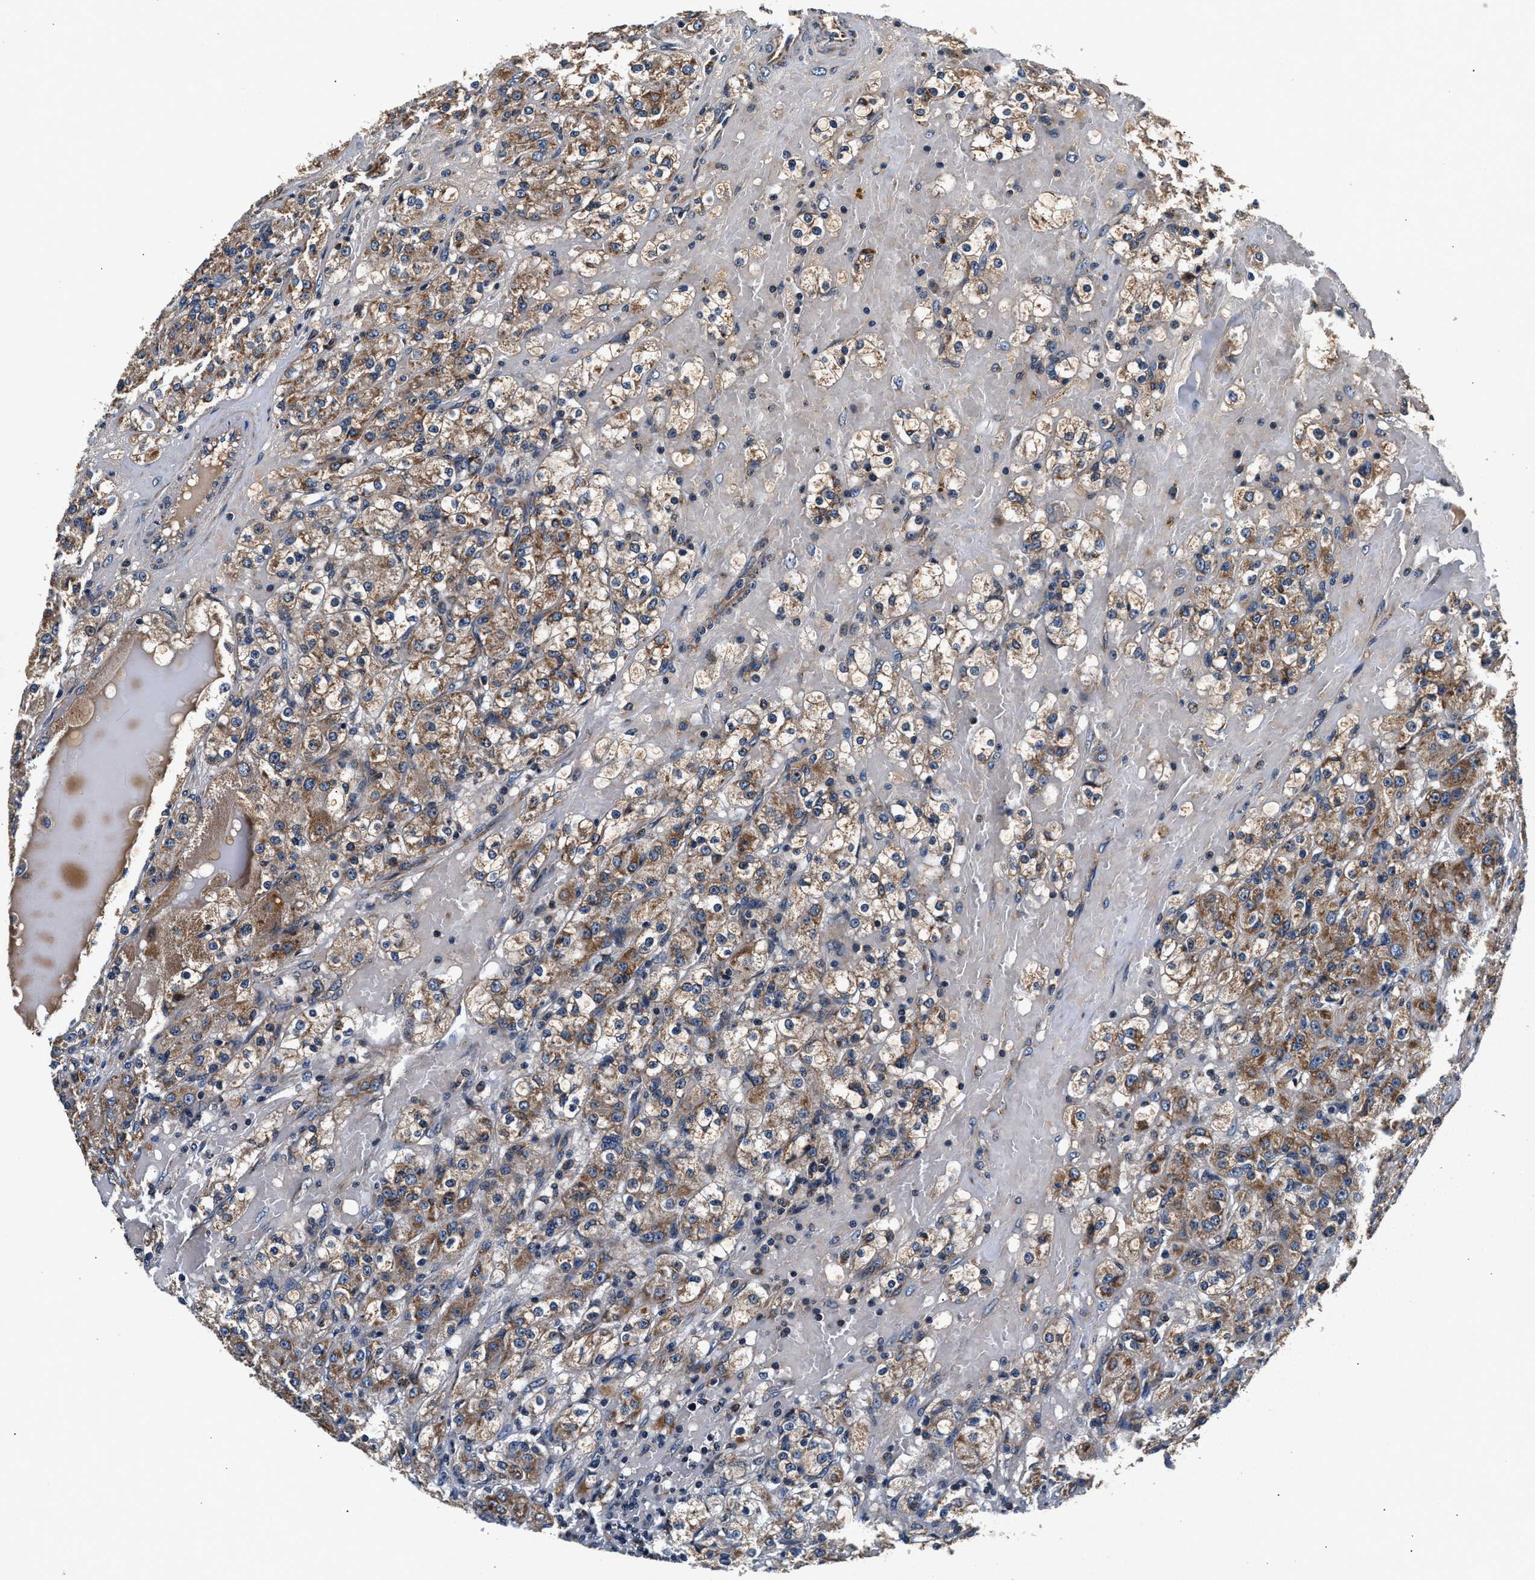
{"staining": {"intensity": "moderate", "quantity": ">75%", "location": "cytoplasmic/membranous"}, "tissue": "renal cancer", "cell_type": "Tumor cells", "image_type": "cancer", "snomed": [{"axis": "morphology", "description": "Normal tissue, NOS"}, {"axis": "morphology", "description": "Adenocarcinoma, NOS"}, {"axis": "topography", "description": "Kidney"}], "caption": "IHC (DAB) staining of human renal adenocarcinoma exhibits moderate cytoplasmic/membranous protein expression in approximately >75% of tumor cells. The protein of interest is stained brown, and the nuclei are stained in blue (DAB (3,3'-diaminobenzidine) IHC with brightfield microscopy, high magnification).", "gene": "IMMT", "patient": {"sex": "male", "age": 61}}